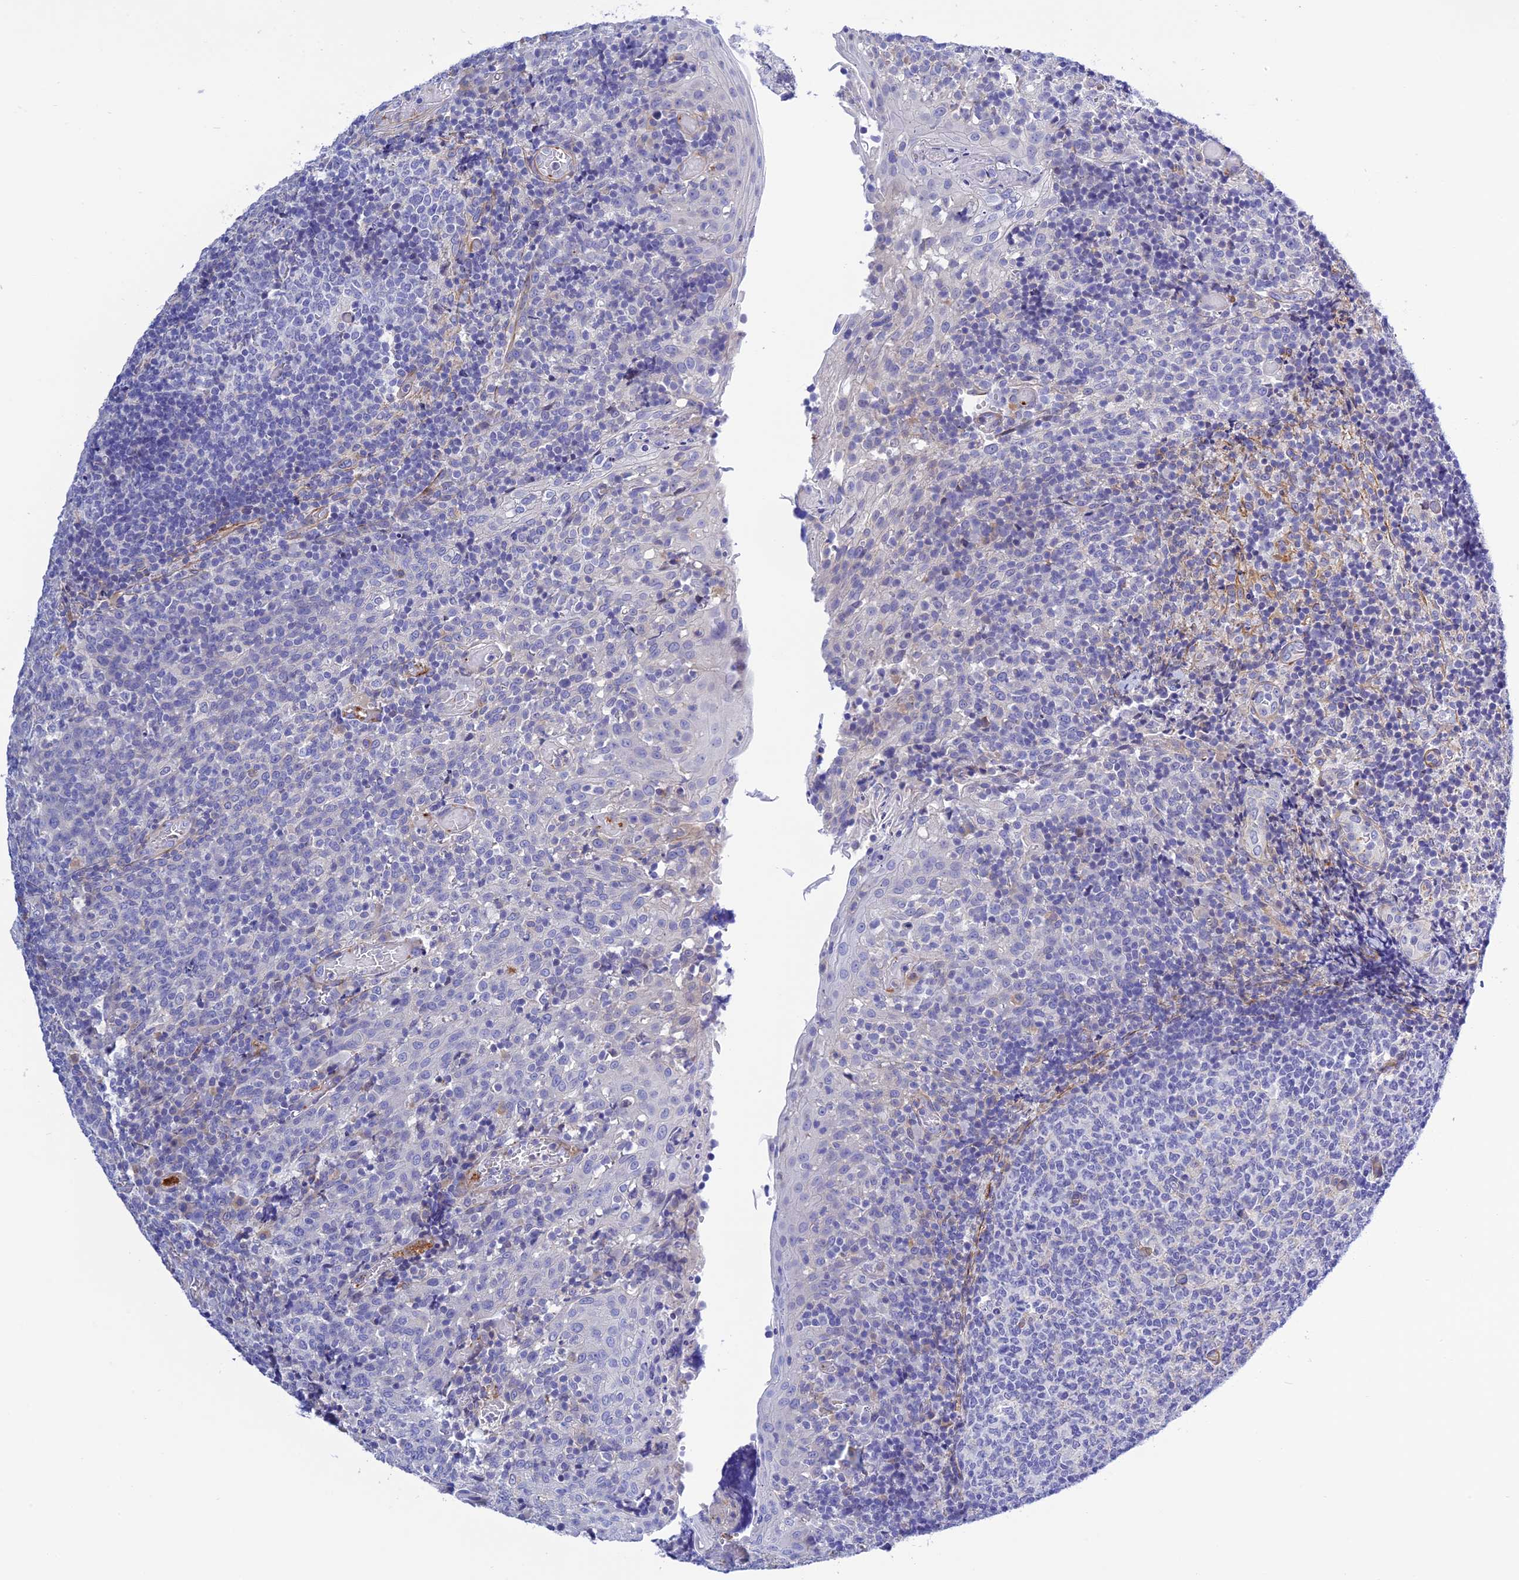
{"staining": {"intensity": "negative", "quantity": "none", "location": "none"}, "tissue": "tonsil", "cell_type": "Germinal center cells", "image_type": "normal", "snomed": [{"axis": "morphology", "description": "Normal tissue, NOS"}, {"axis": "topography", "description": "Tonsil"}], "caption": "IHC image of unremarkable tonsil stained for a protein (brown), which displays no staining in germinal center cells.", "gene": "ZDHHC16", "patient": {"sex": "female", "age": 19}}